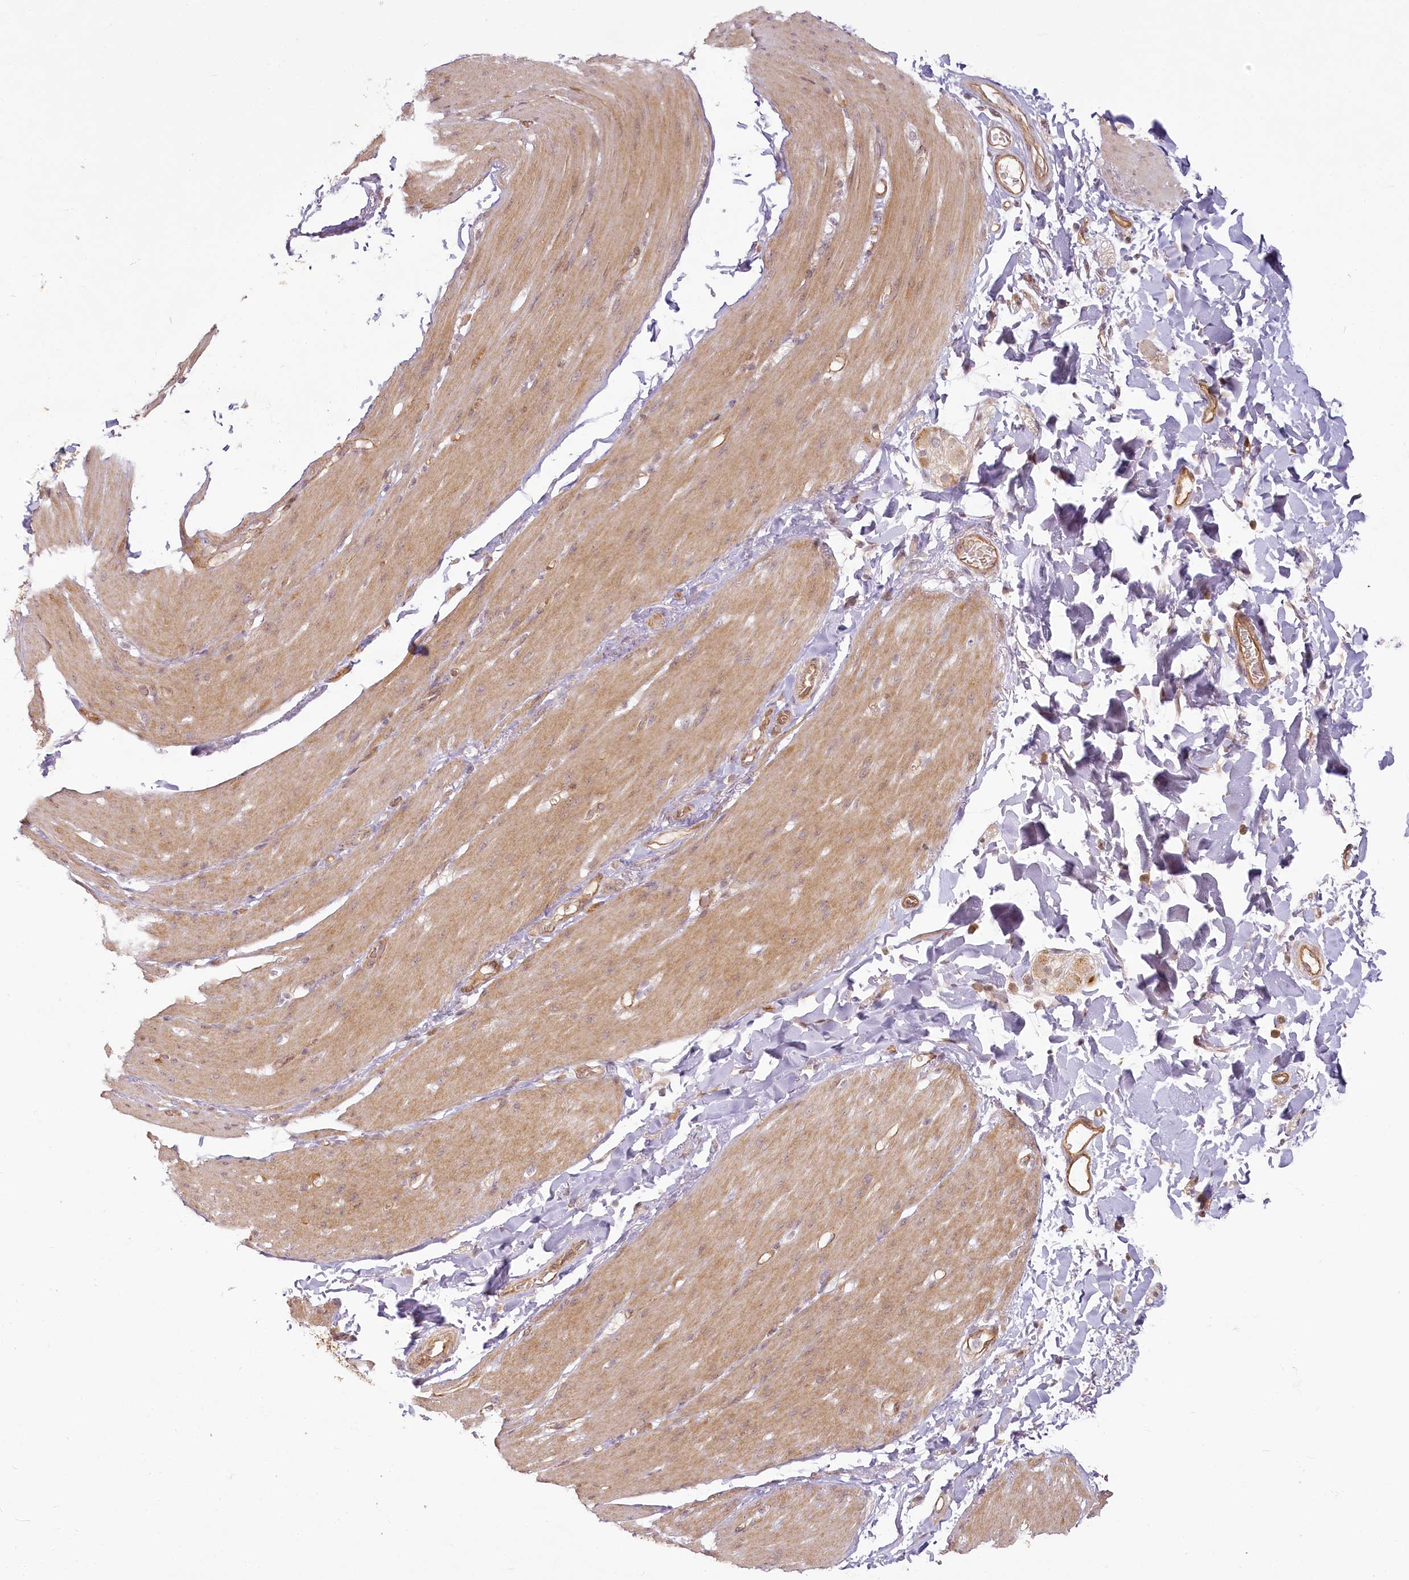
{"staining": {"intensity": "moderate", "quantity": "25%-75%", "location": "cytoplasmic/membranous"}, "tissue": "smooth muscle", "cell_type": "Smooth muscle cells", "image_type": "normal", "snomed": [{"axis": "morphology", "description": "Normal tissue, NOS"}, {"axis": "topography", "description": "Smooth muscle"}, {"axis": "topography", "description": "Small intestine"}], "caption": "Moderate cytoplasmic/membranous protein positivity is seen in approximately 25%-75% of smooth muscle cells in smooth muscle.", "gene": "EXOSC7", "patient": {"sex": "female", "age": 84}}